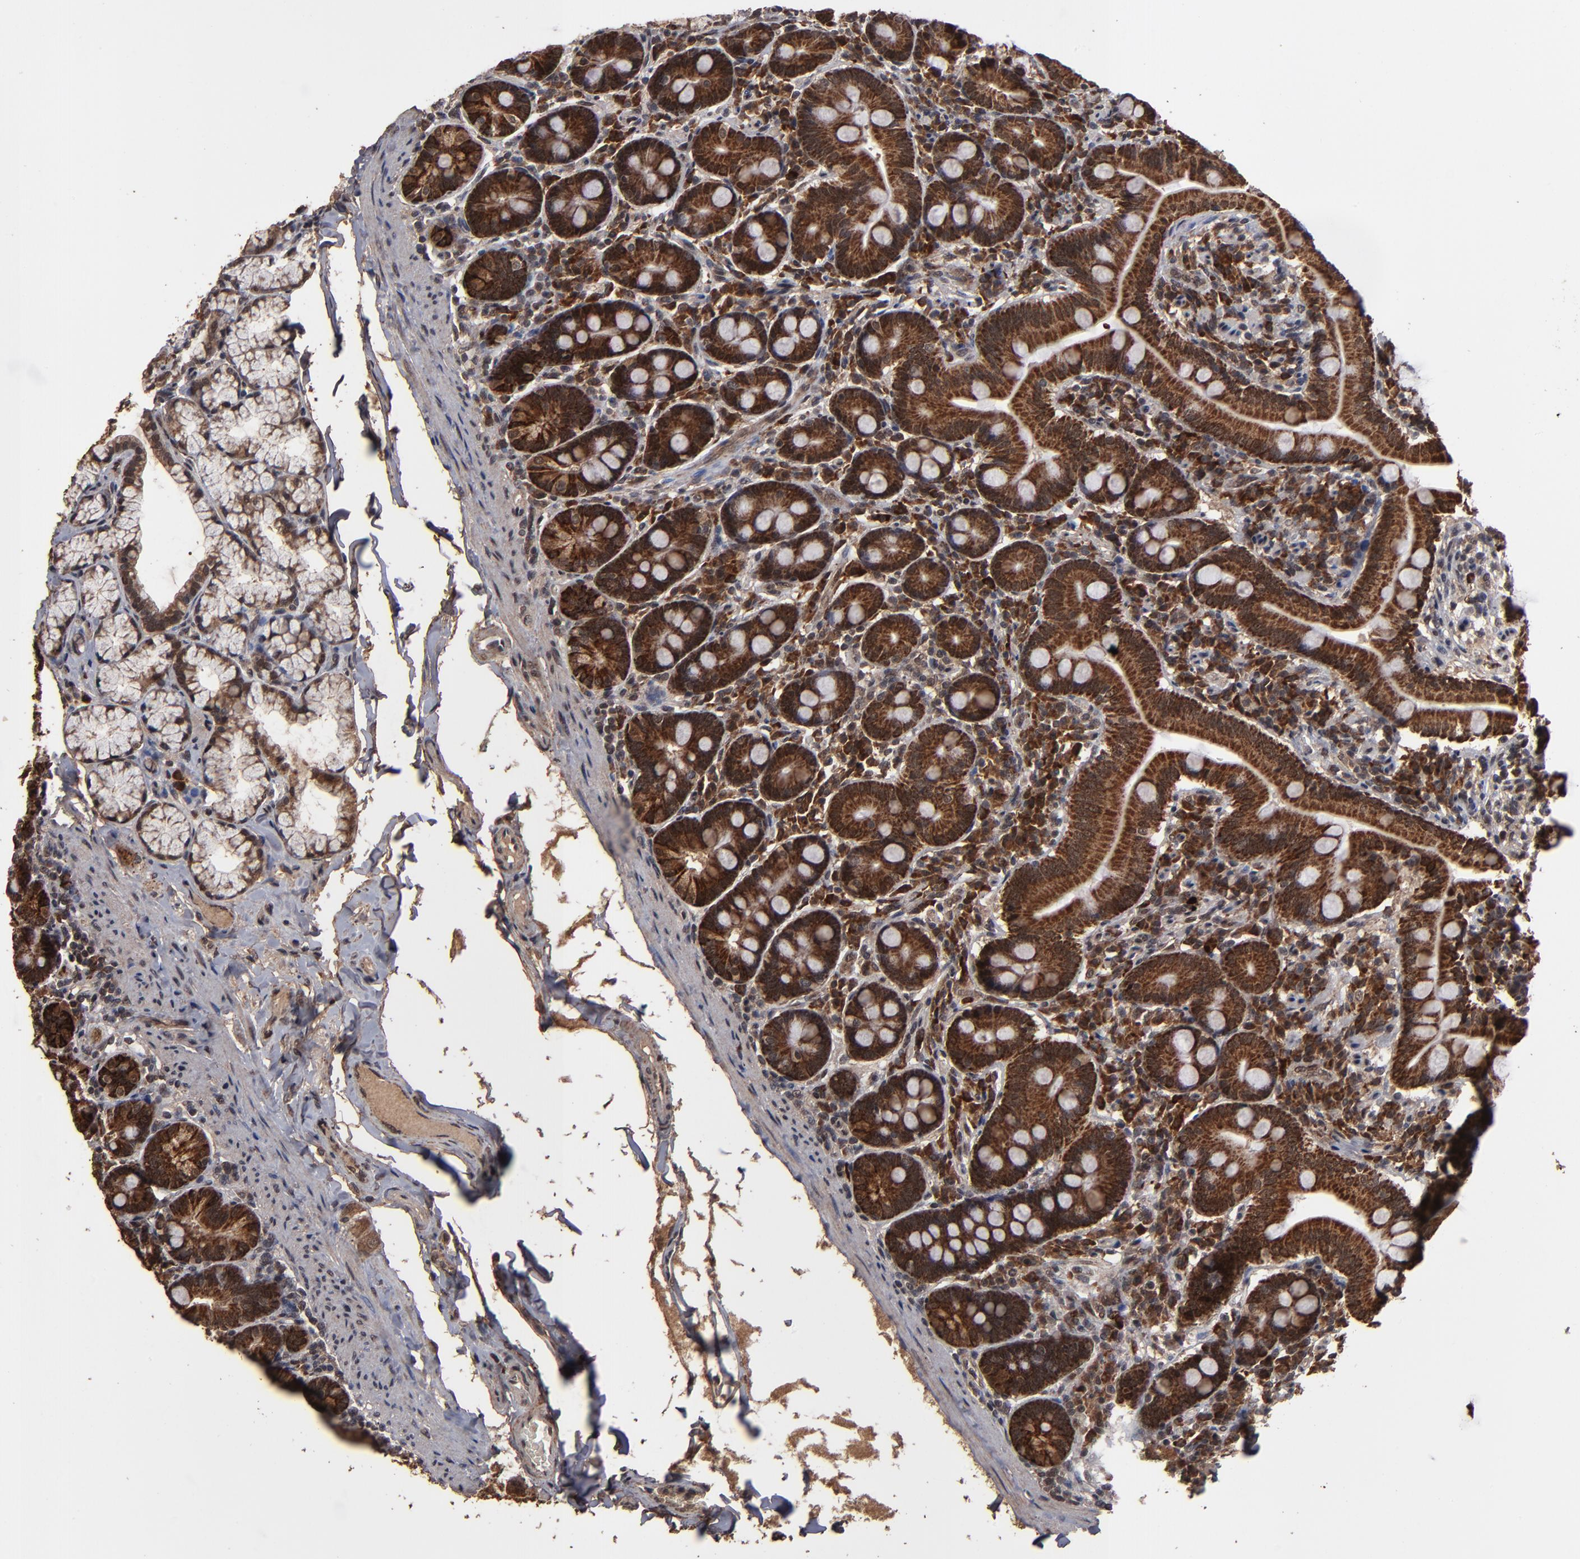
{"staining": {"intensity": "strong", "quantity": ">75%", "location": "cytoplasmic/membranous,nuclear"}, "tissue": "duodenum", "cell_type": "Glandular cells", "image_type": "normal", "snomed": [{"axis": "morphology", "description": "Normal tissue, NOS"}, {"axis": "topography", "description": "Duodenum"}], "caption": "Protein expression analysis of benign duodenum reveals strong cytoplasmic/membranous,nuclear positivity in about >75% of glandular cells. (brown staining indicates protein expression, while blue staining denotes nuclei).", "gene": "NXF2B", "patient": {"sex": "male", "age": 50}}